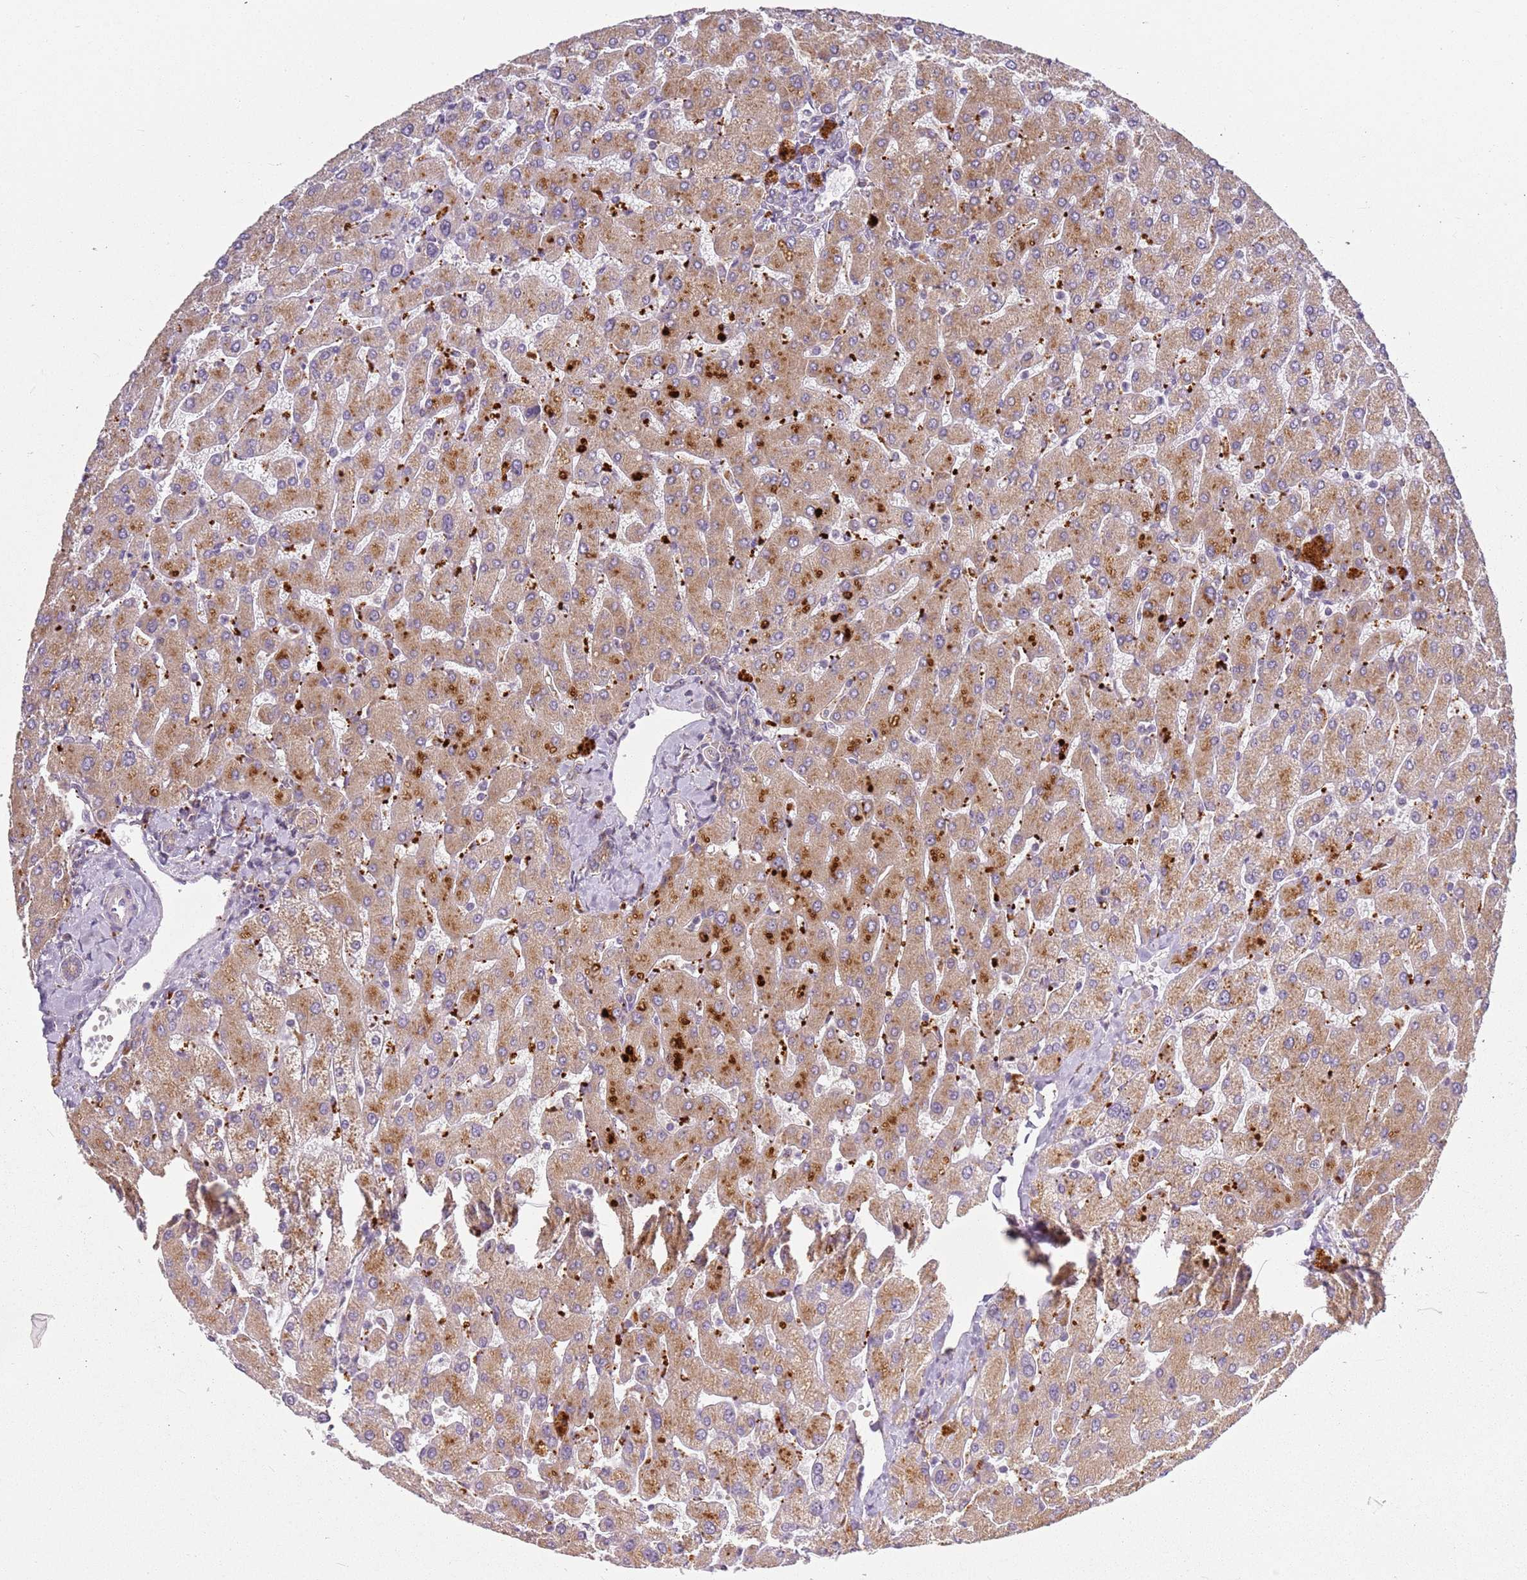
{"staining": {"intensity": "weak", "quantity": "<25%", "location": "cytoplasmic/membranous"}, "tissue": "liver", "cell_type": "Cholangiocytes", "image_type": "normal", "snomed": [{"axis": "morphology", "description": "Normal tissue, NOS"}, {"axis": "topography", "description": "Liver"}], "caption": "DAB (3,3'-diaminobenzidine) immunohistochemical staining of unremarkable liver demonstrates no significant staining in cholangiocytes.", "gene": "RPS28", "patient": {"sex": "male", "age": 55}}